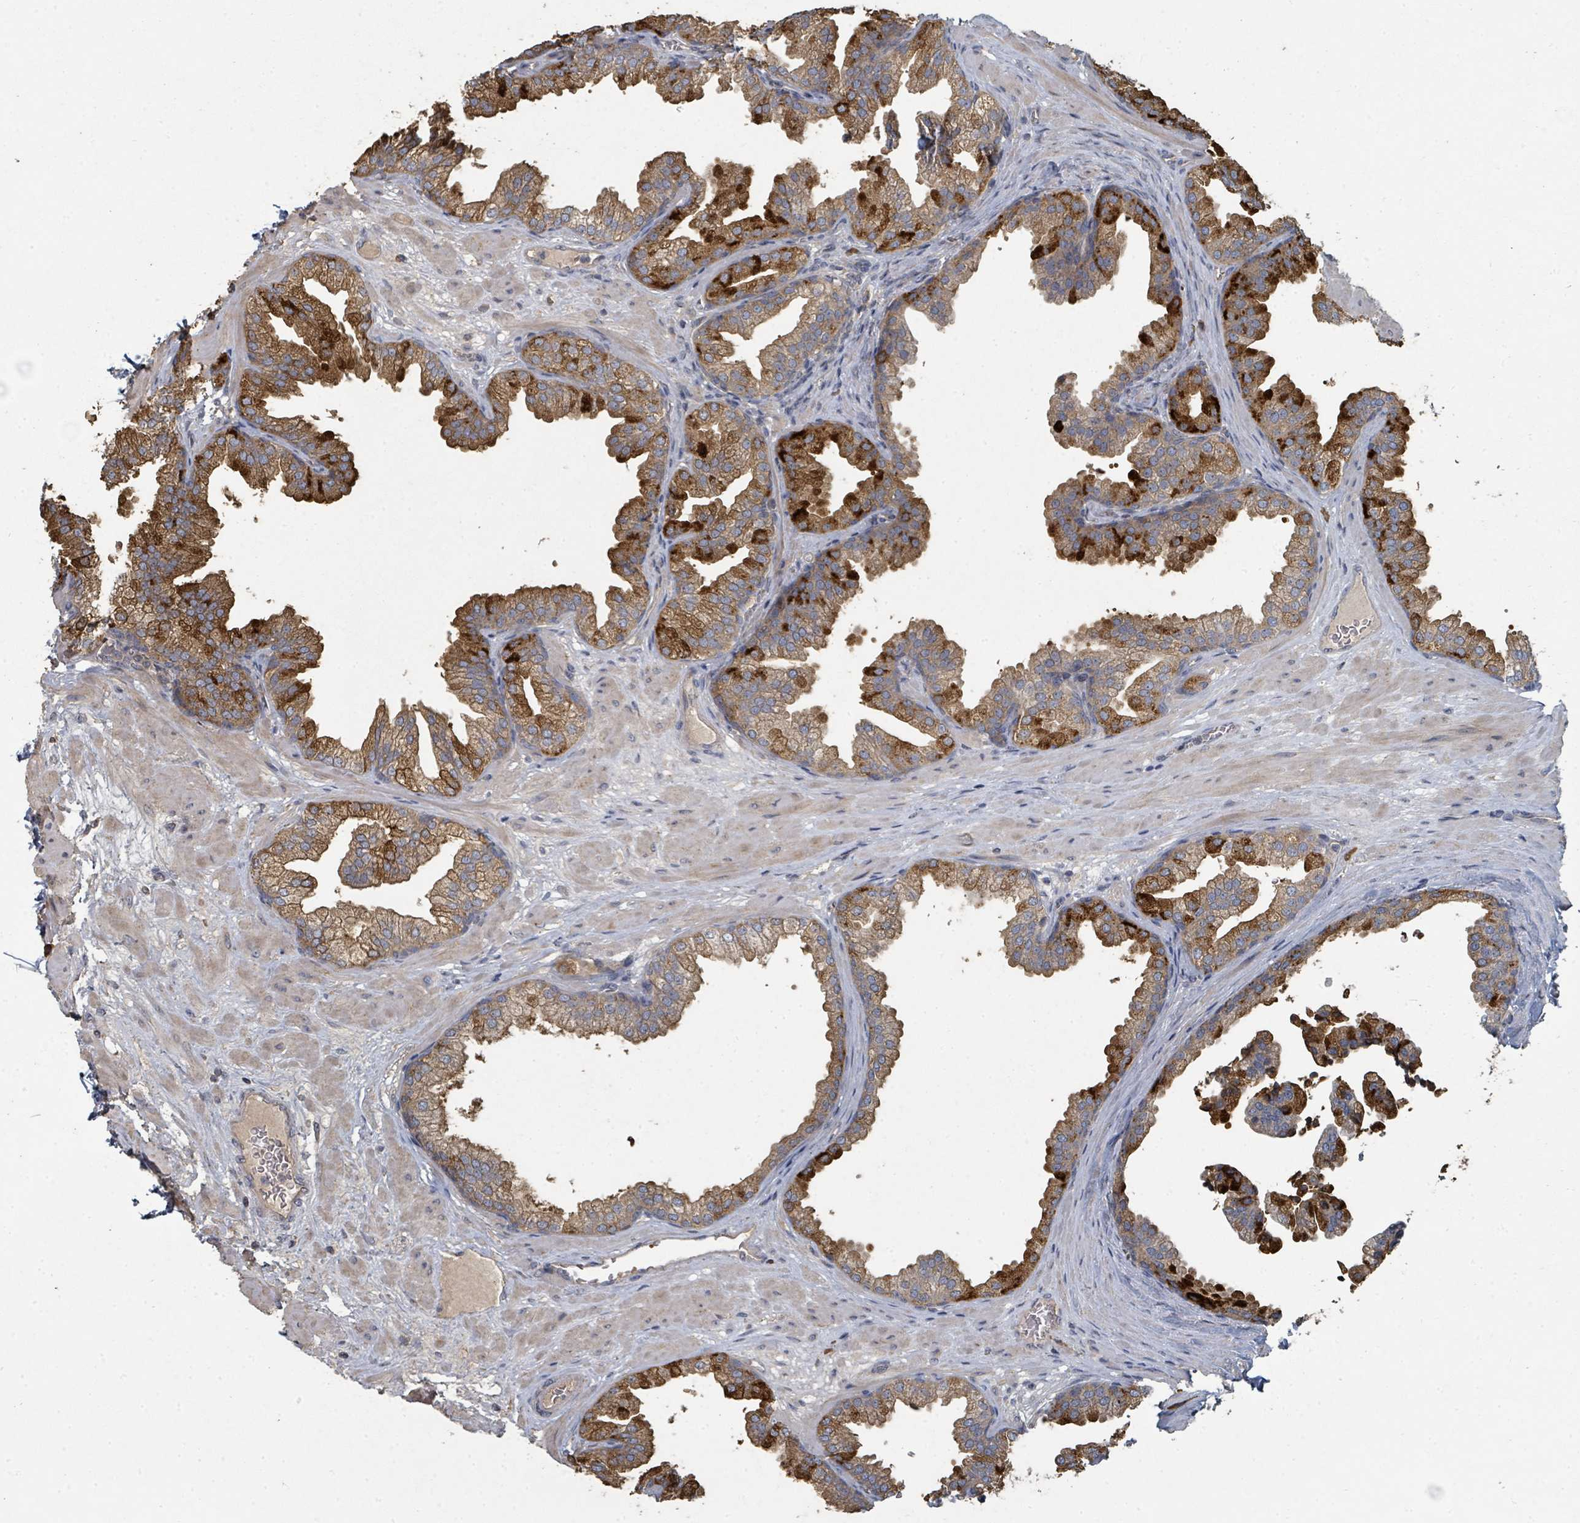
{"staining": {"intensity": "strong", "quantity": "25%-75%", "location": "cytoplasmic/membranous"}, "tissue": "prostate", "cell_type": "Glandular cells", "image_type": "normal", "snomed": [{"axis": "morphology", "description": "Normal tissue, NOS"}, {"axis": "topography", "description": "Prostate"}], "caption": "Approximately 25%-75% of glandular cells in unremarkable prostate reveal strong cytoplasmic/membranous protein positivity as visualized by brown immunohistochemical staining.", "gene": "WDFY1", "patient": {"sex": "male", "age": 37}}